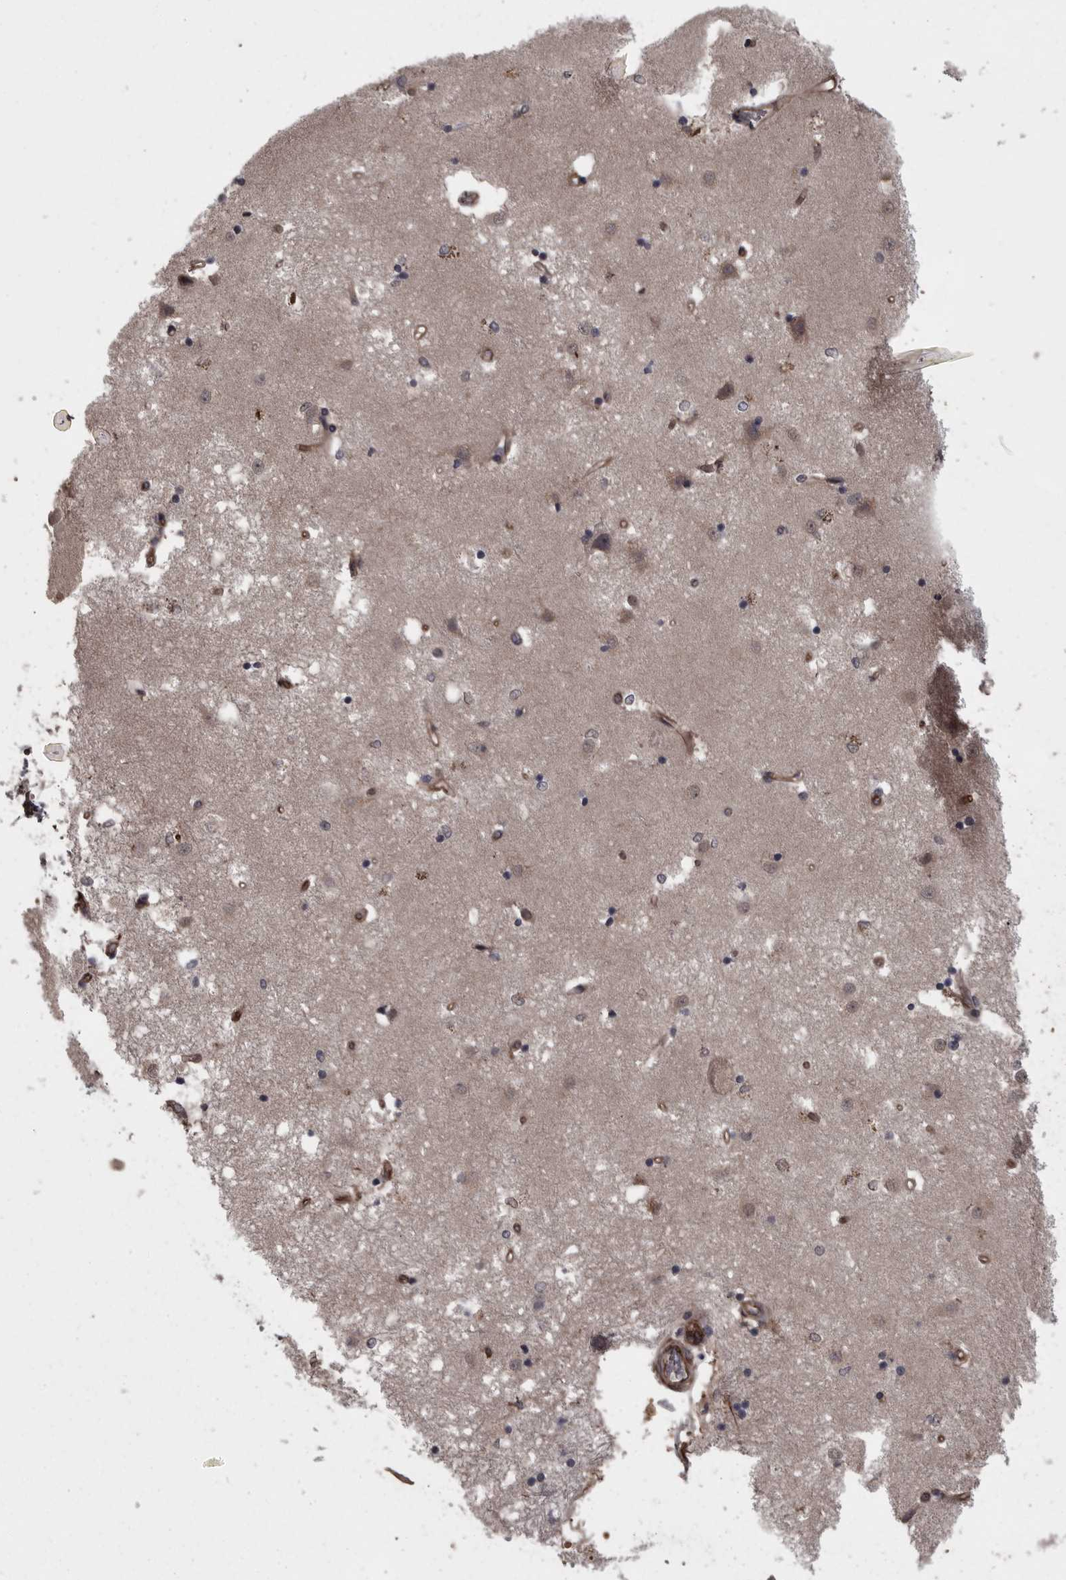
{"staining": {"intensity": "moderate", "quantity": "25%-75%", "location": "cytoplasmic/membranous"}, "tissue": "caudate", "cell_type": "Glial cells", "image_type": "normal", "snomed": [{"axis": "morphology", "description": "Normal tissue, NOS"}, {"axis": "topography", "description": "Lateral ventricle wall"}], "caption": "This is a micrograph of IHC staining of benign caudate, which shows moderate expression in the cytoplasmic/membranous of glial cells.", "gene": "FAAP100", "patient": {"sex": "male", "age": 45}}